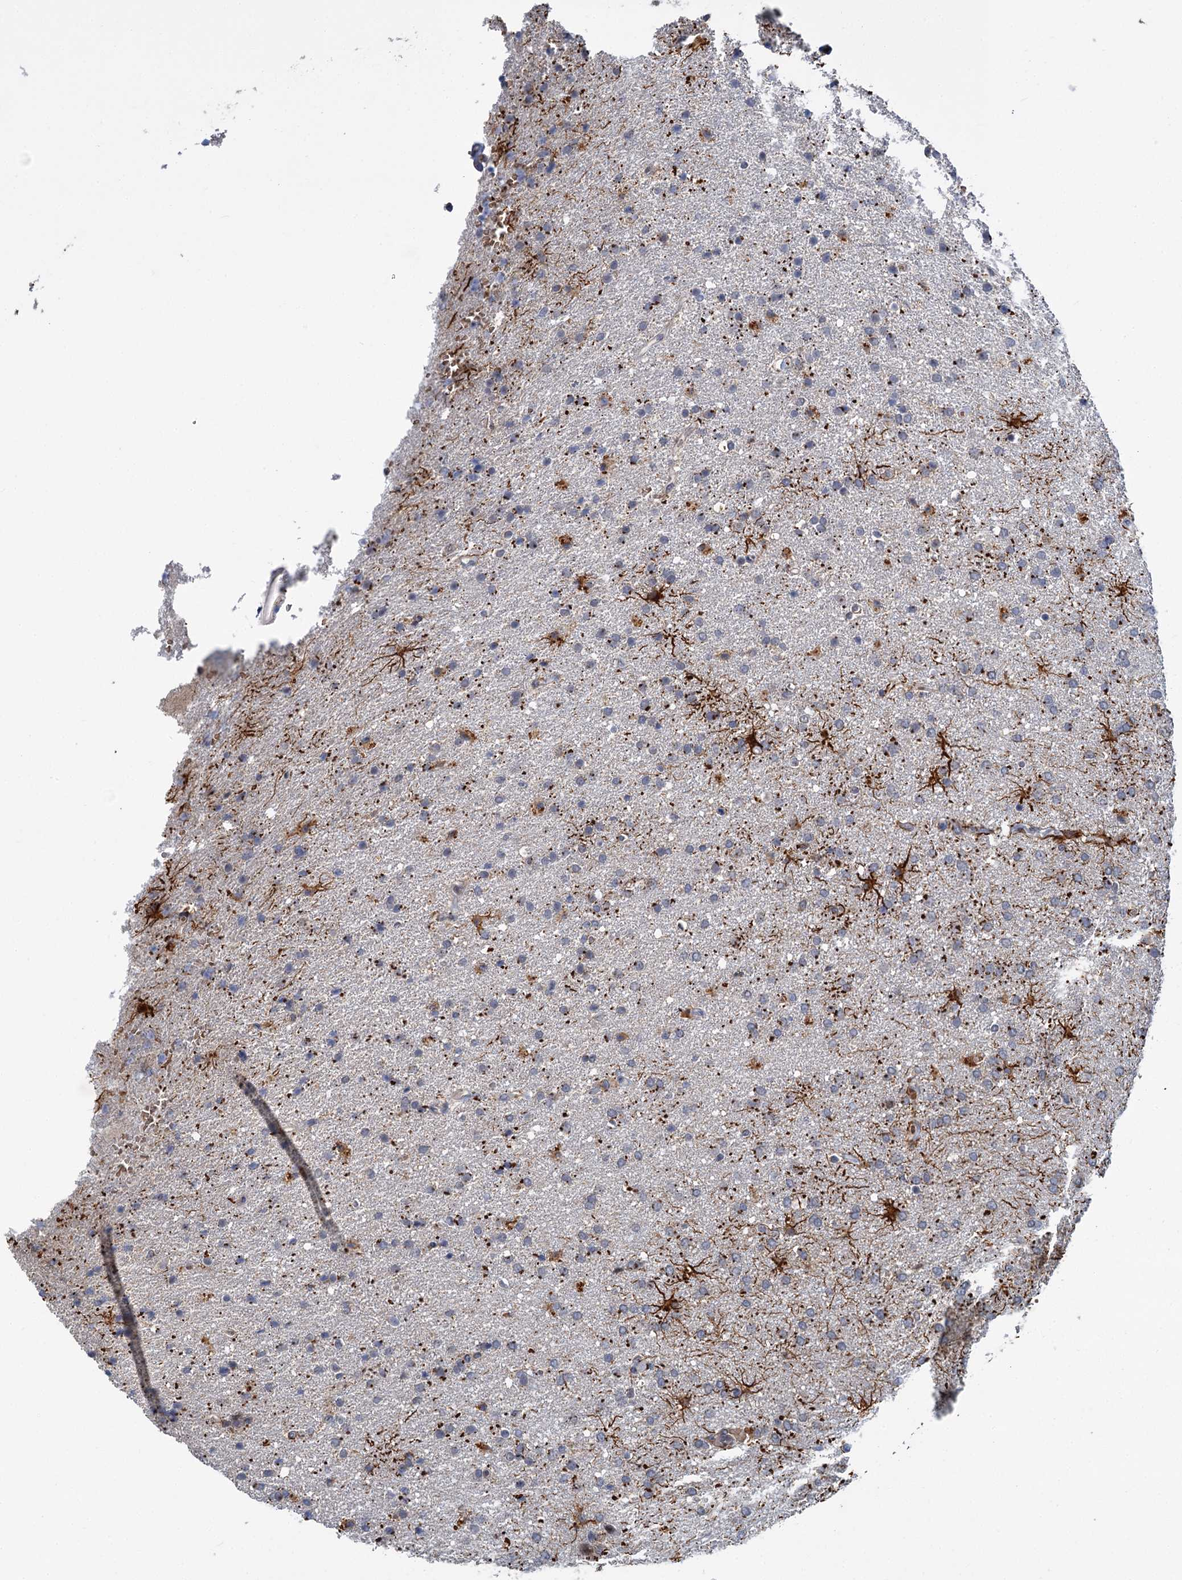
{"staining": {"intensity": "negative", "quantity": "none", "location": "none"}, "tissue": "glioma", "cell_type": "Tumor cells", "image_type": "cancer", "snomed": [{"axis": "morphology", "description": "Glioma, malignant, High grade"}, {"axis": "topography", "description": "Brain"}], "caption": "The histopathology image displays no staining of tumor cells in high-grade glioma (malignant). (Immunohistochemistry (ihc), brightfield microscopy, high magnification).", "gene": "APBA2", "patient": {"sex": "male", "age": 72}}